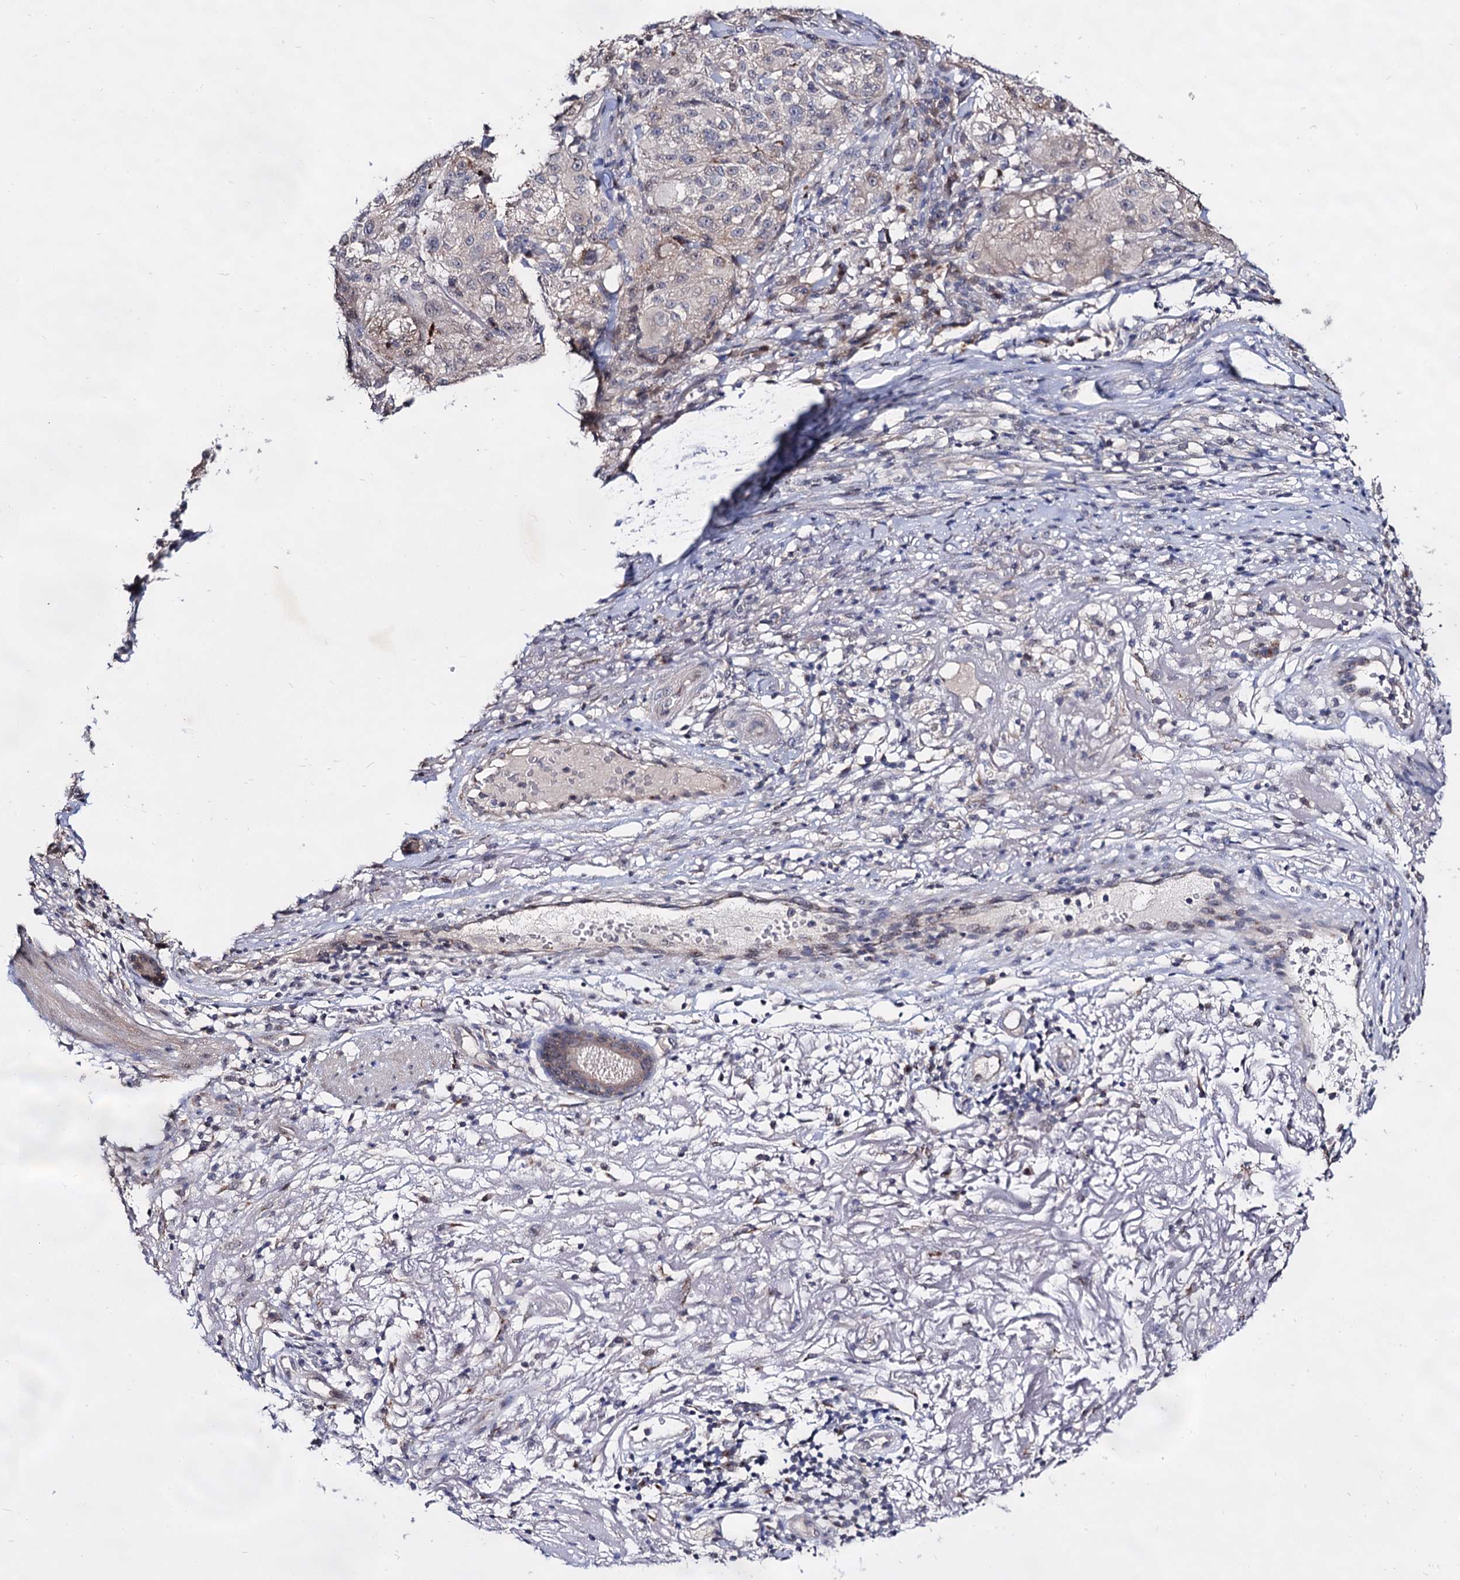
{"staining": {"intensity": "negative", "quantity": "none", "location": "none"}, "tissue": "melanoma", "cell_type": "Tumor cells", "image_type": "cancer", "snomed": [{"axis": "morphology", "description": "Necrosis, NOS"}, {"axis": "morphology", "description": "Malignant melanoma, NOS"}, {"axis": "topography", "description": "Skin"}], "caption": "Melanoma was stained to show a protein in brown. There is no significant positivity in tumor cells.", "gene": "ARFIP2", "patient": {"sex": "female", "age": 87}}